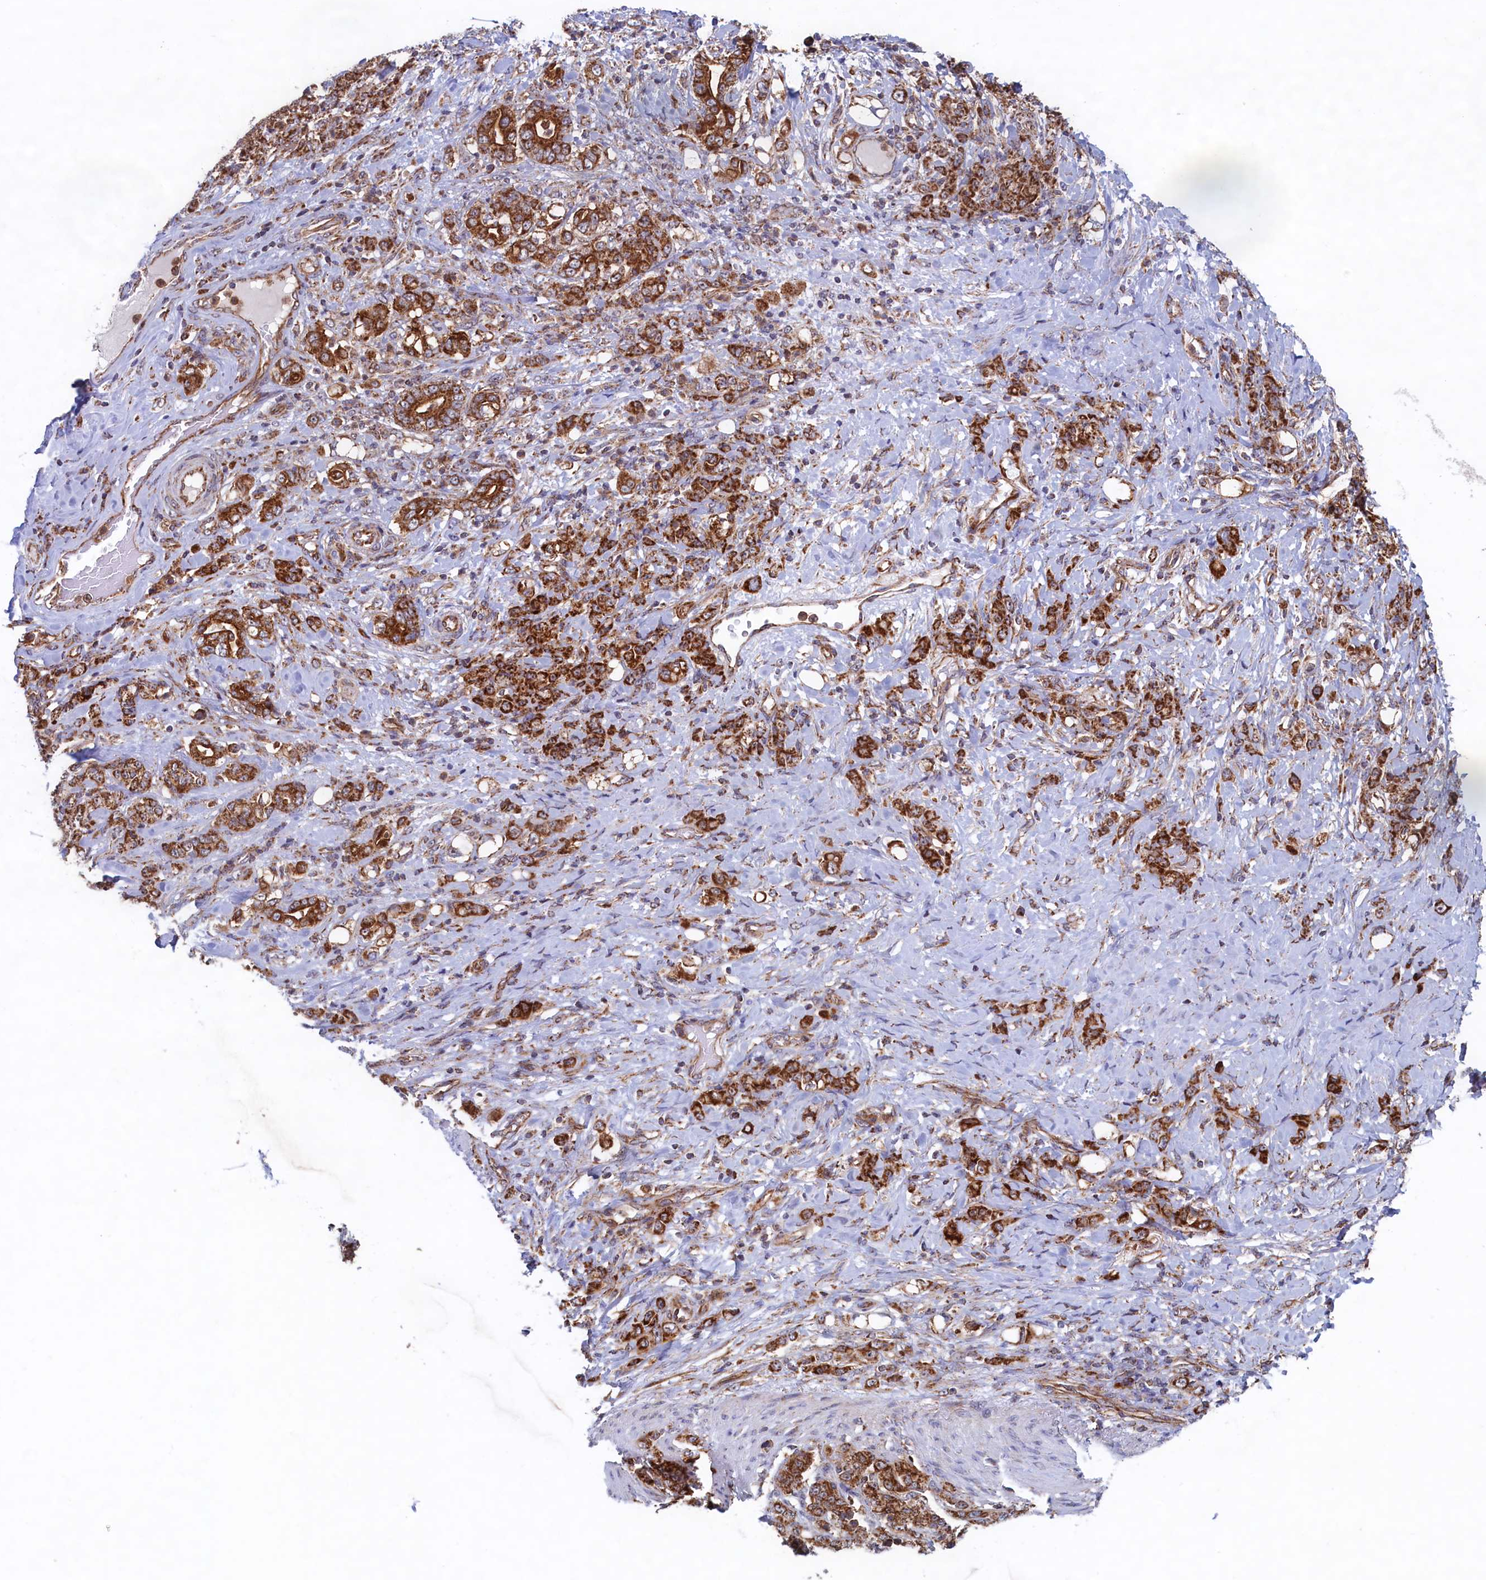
{"staining": {"intensity": "strong", "quantity": ">75%", "location": "cytoplasmic/membranous"}, "tissue": "stomach cancer", "cell_type": "Tumor cells", "image_type": "cancer", "snomed": [{"axis": "morphology", "description": "Adenocarcinoma, NOS"}, {"axis": "topography", "description": "Stomach"}], "caption": "There is high levels of strong cytoplasmic/membranous positivity in tumor cells of stomach cancer (adenocarcinoma), as demonstrated by immunohistochemical staining (brown color).", "gene": "UBE3B", "patient": {"sex": "female", "age": 79}}